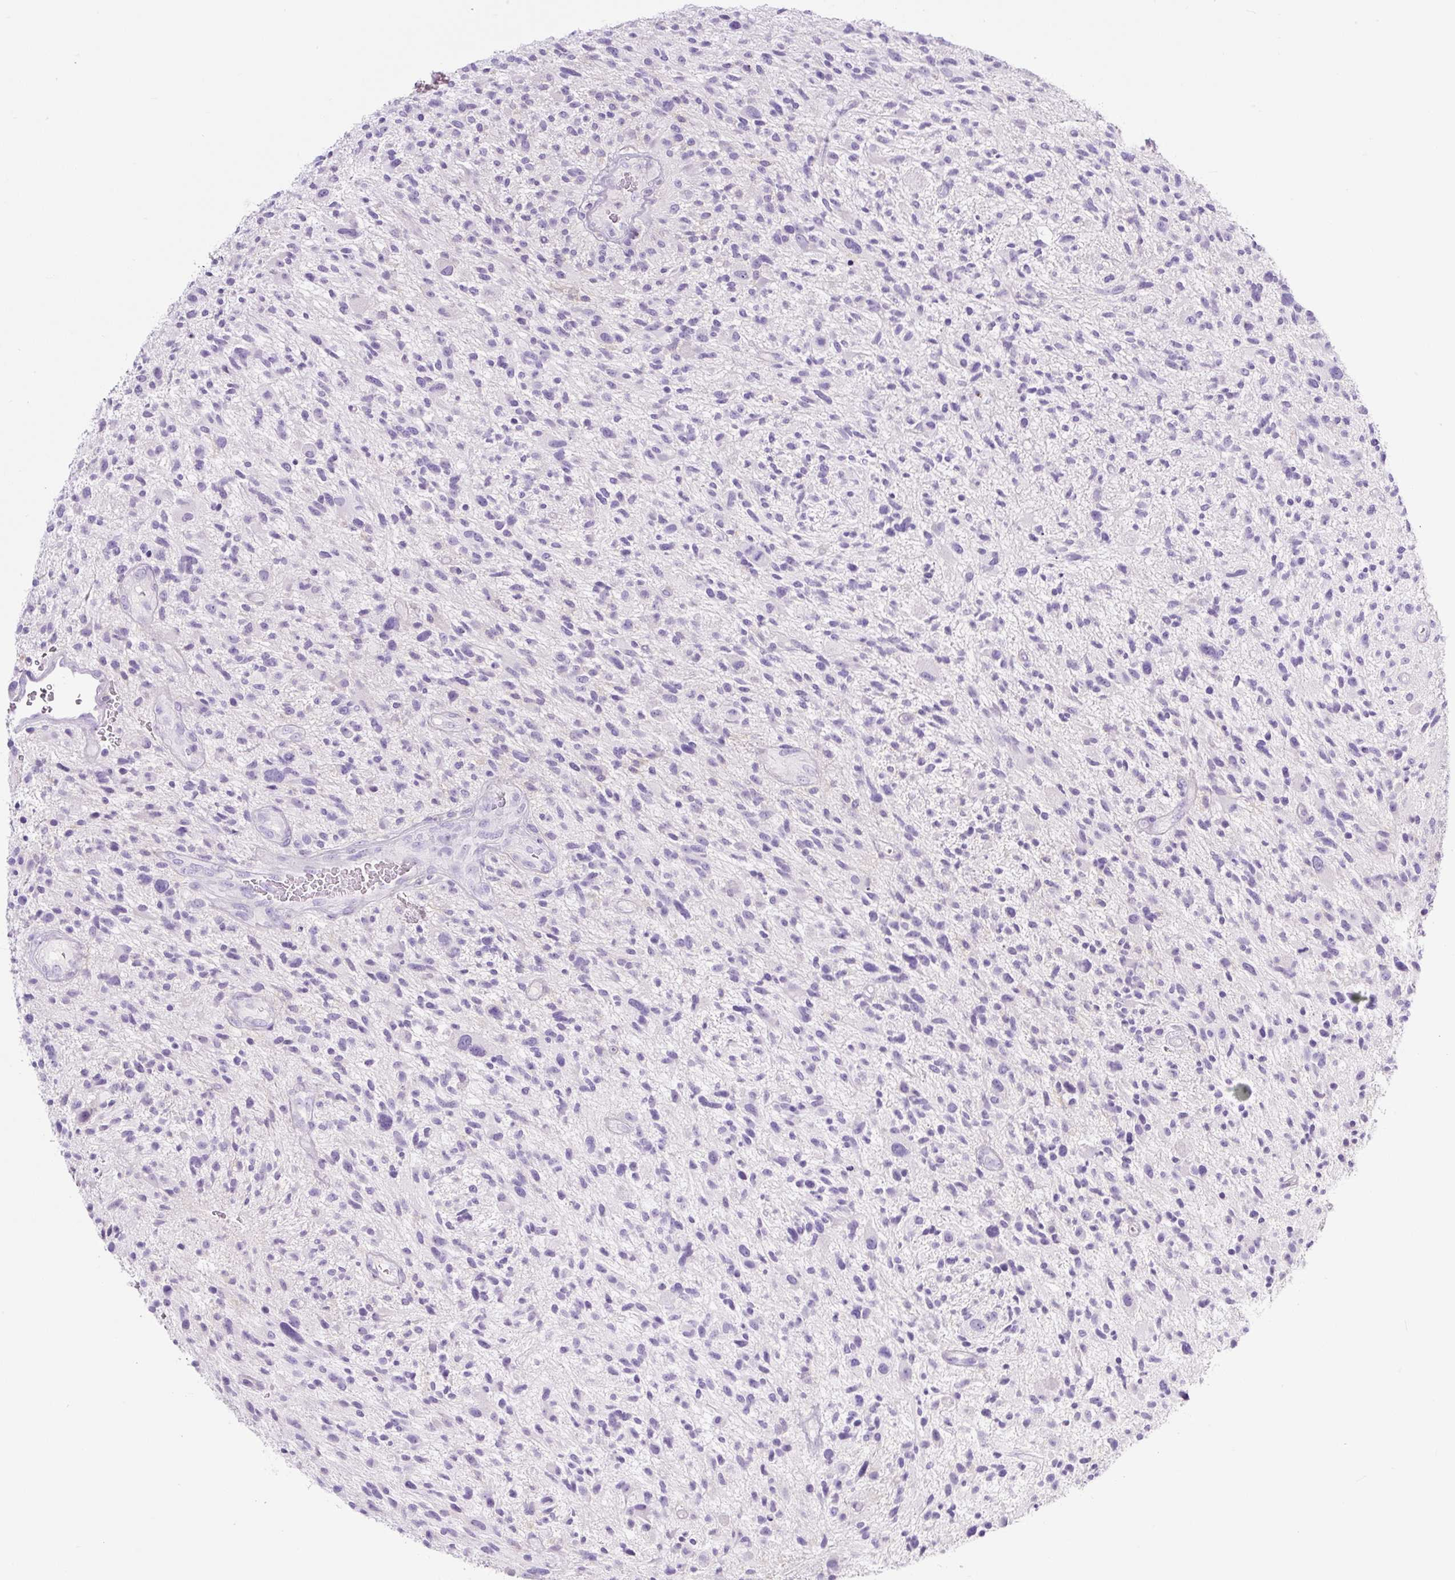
{"staining": {"intensity": "negative", "quantity": "none", "location": "none"}, "tissue": "glioma", "cell_type": "Tumor cells", "image_type": "cancer", "snomed": [{"axis": "morphology", "description": "Glioma, malignant, High grade"}, {"axis": "topography", "description": "Brain"}], "caption": "This is an immunohistochemistry image of glioma. There is no positivity in tumor cells.", "gene": "RNF212B", "patient": {"sex": "male", "age": 47}}